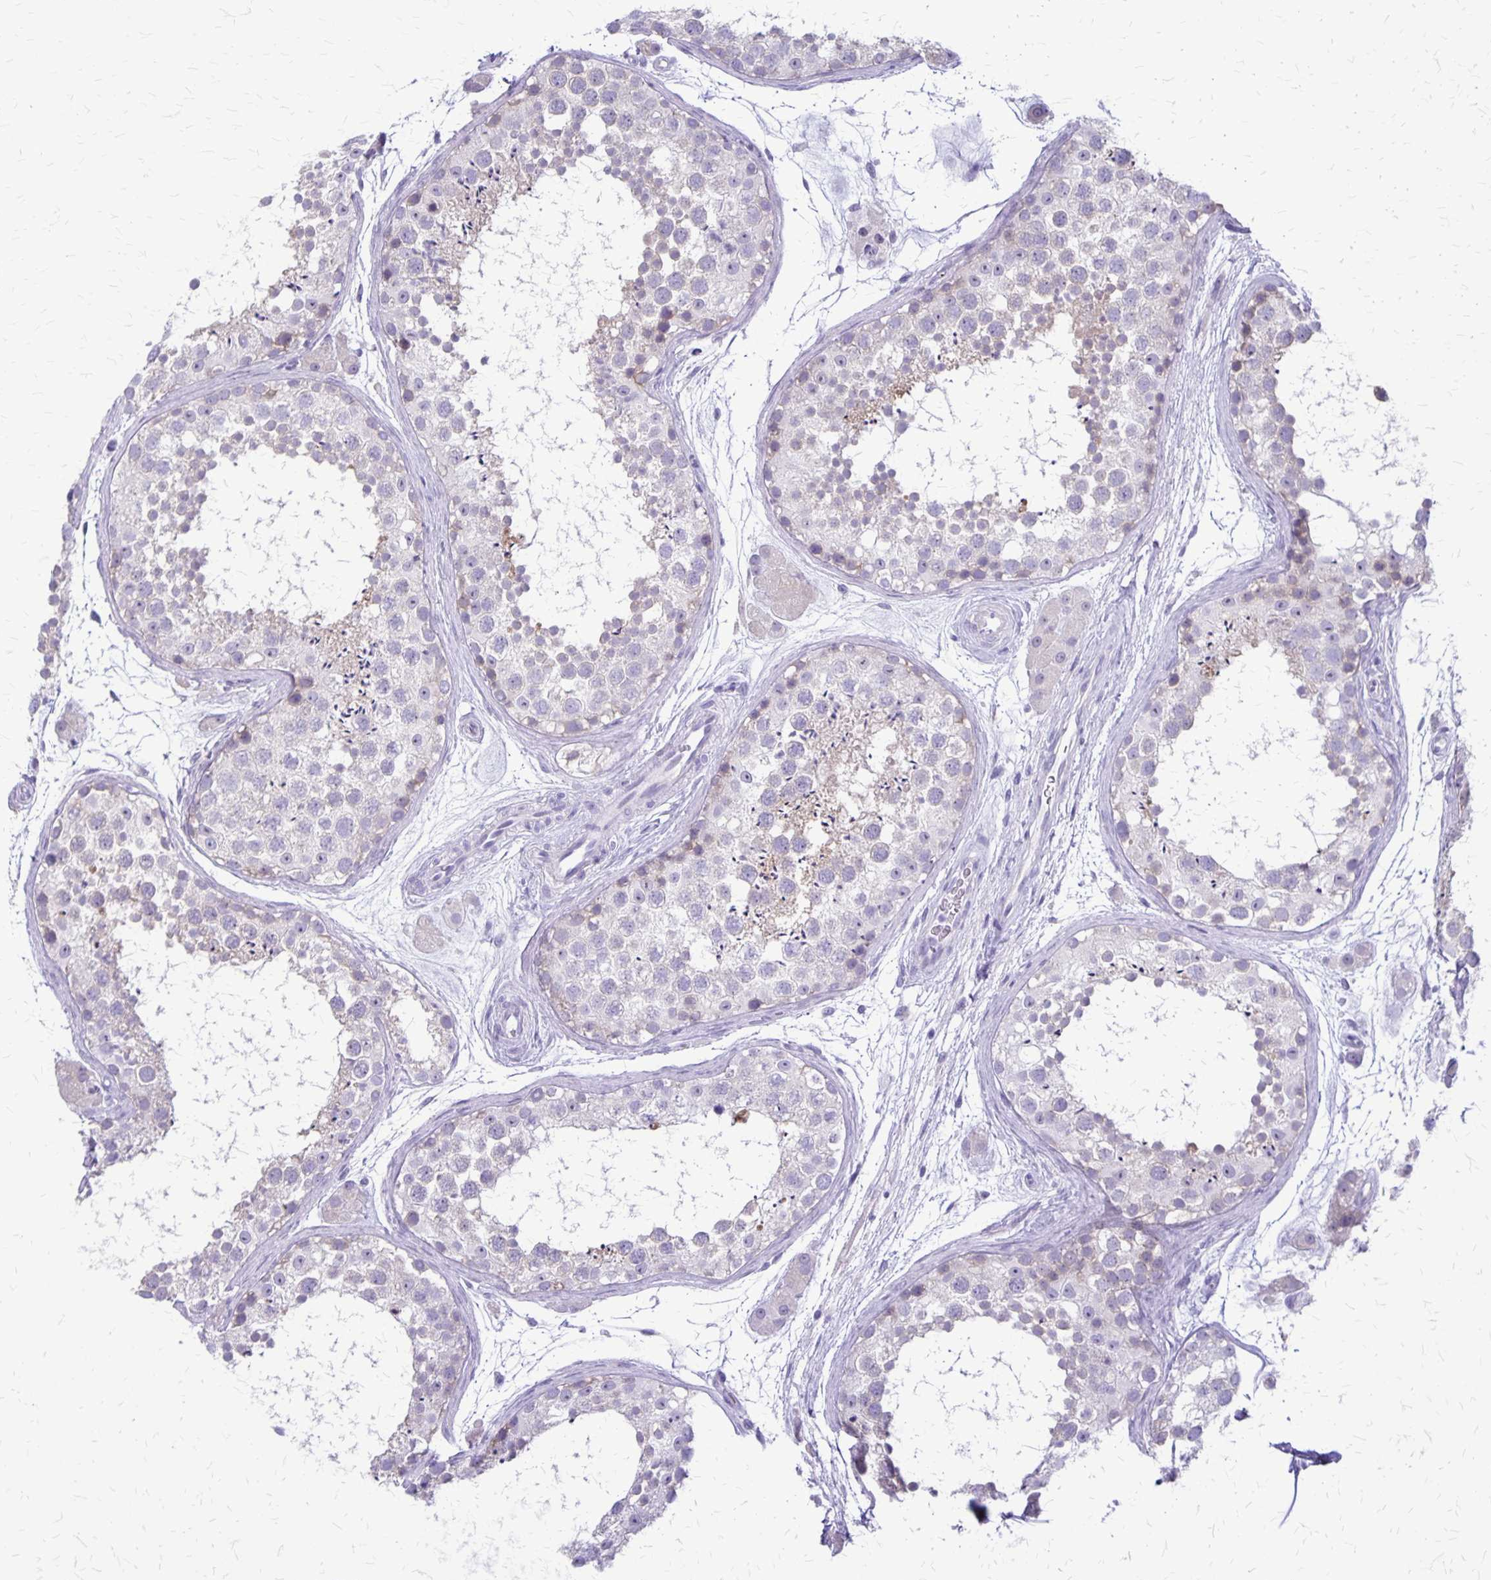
{"staining": {"intensity": "negative", "quantity": "none", "location": "none"}, "tissue": "testis", "cell_type": "Cells in seminiferous ducts", "image_type": "normal", "snomed": [{"axis": "morphology", "description": "Normal tissue, NOS"}, {"axis": "topography", "description": "Testis"}], "caption": "IHC photomicrograph of normal testis stained for a protein (brown), which displays no expression in cells in seminiferous ducts. (DAB (3,3'-diaminobenzidine) IHC, high magnification).", "gene": "PLXNB3", "patient": {"sex": "male", "age": 41}}